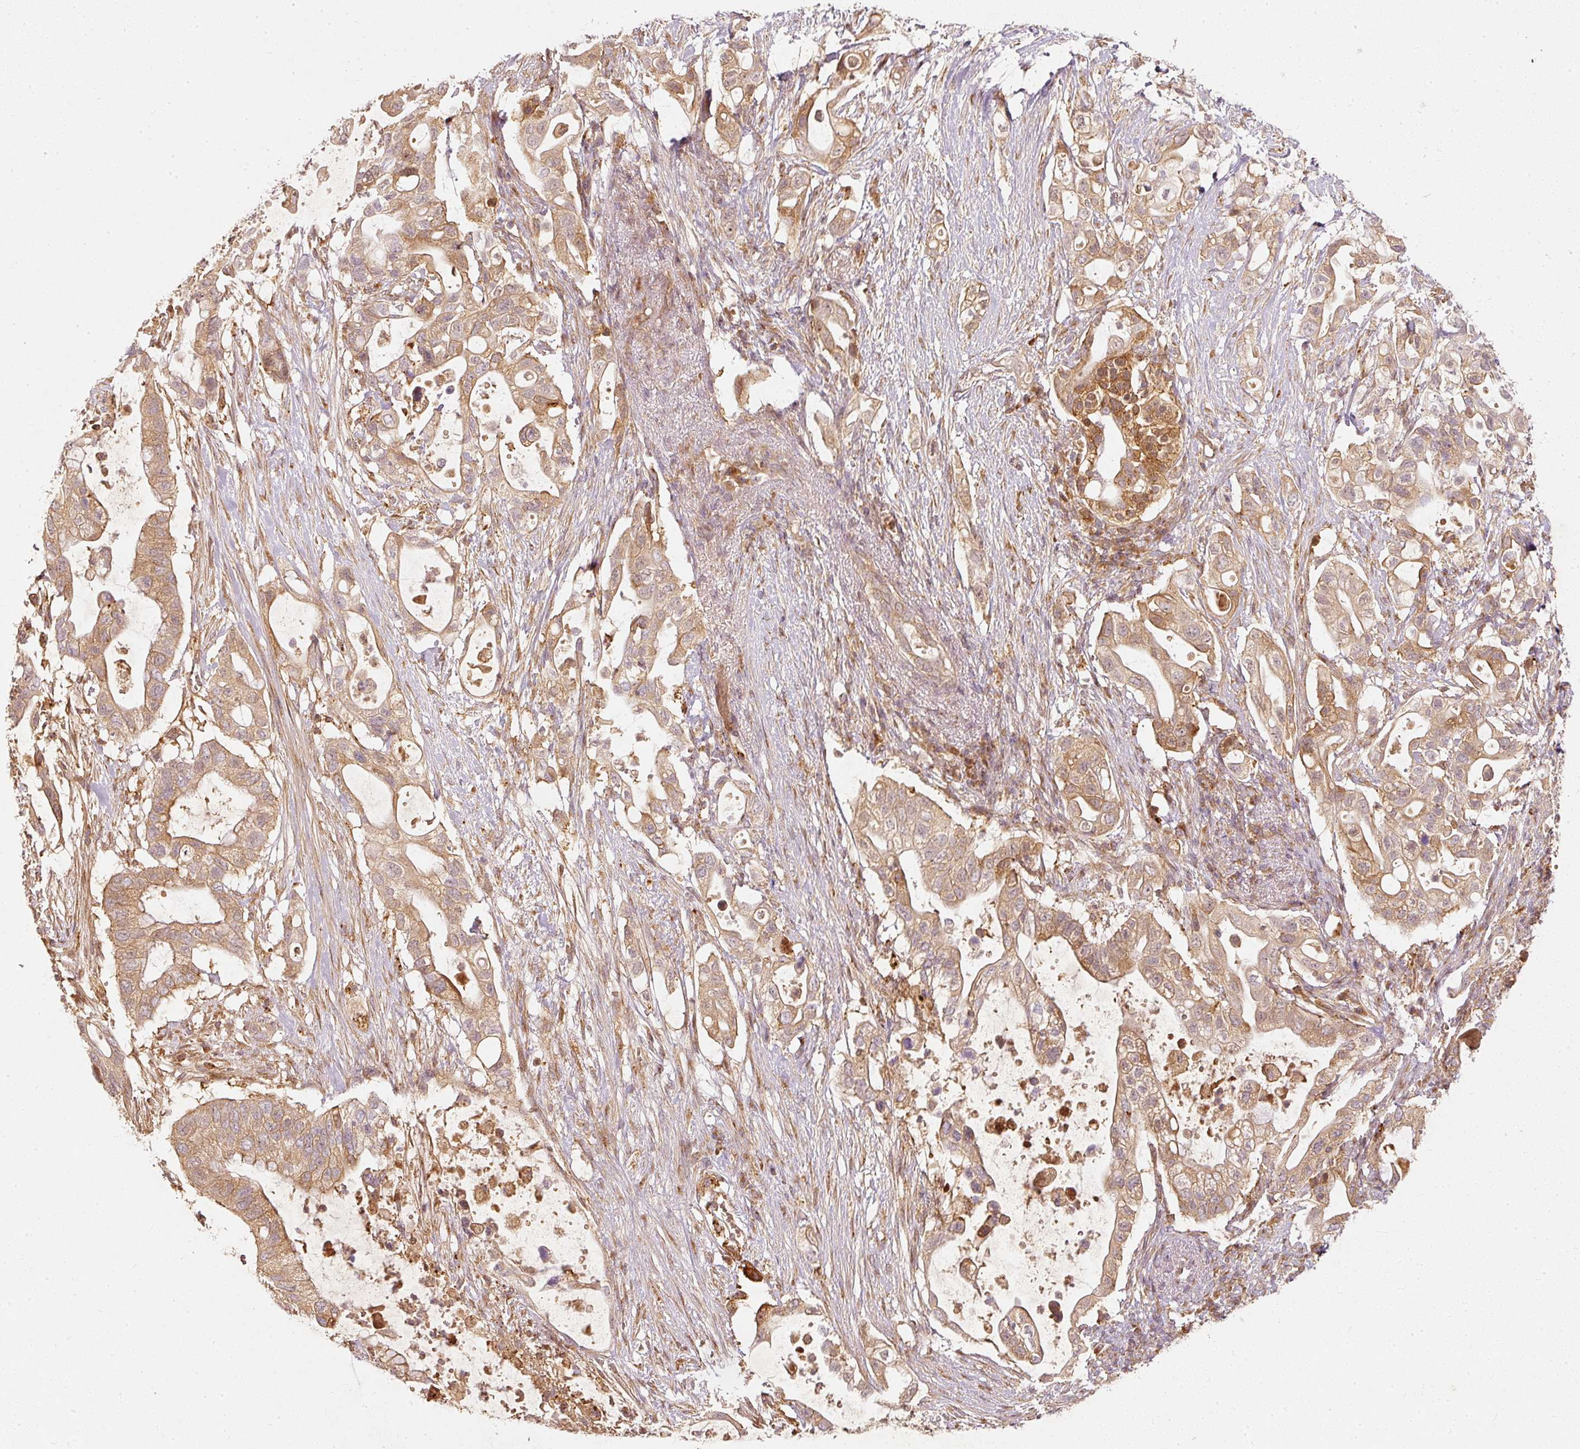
{"staining": {"intensity": "moderate", "quantity": ">75%", "location": "cytoplasmic/membranous"}, "tissue": "pancreatic cancer", "cell_type": "Tumor cells", "image_type": "cancer", "snomed": [{"axis": "morphology", "description": "Adenocarcinoma, NOS"}, {"axis": "topography", "description": "Pancreas"}], "caption": "Adenocarcinoma (pancreatic) was stained to show a protein in brown. There is medium levels of moderate cytoplasmic/membranous positivity in approximately >75% of tumor cells.", "gene": "ZNF580", "patient": {"sex": "female", "age": 72}}